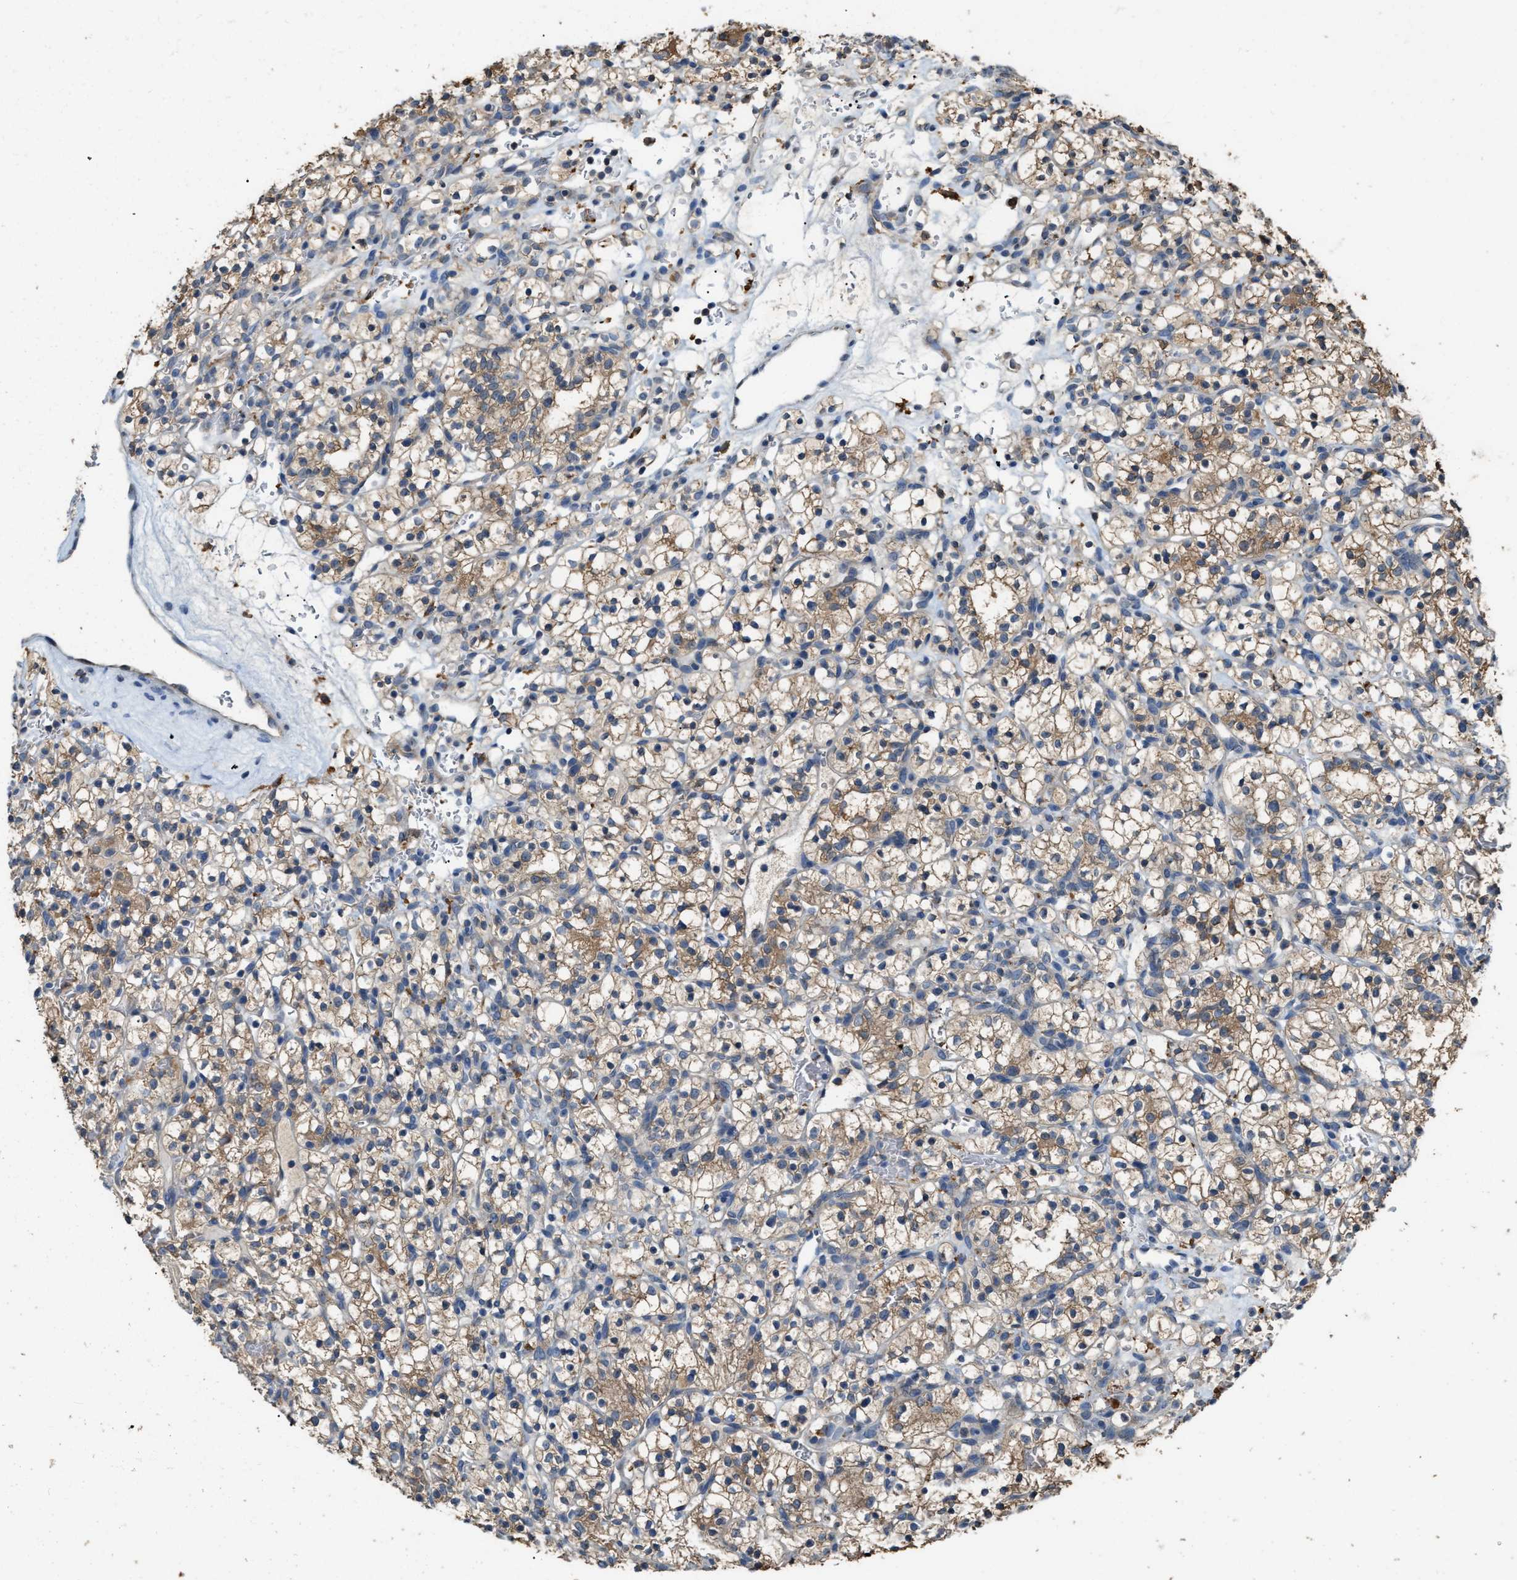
{"staining": {"intensity": "moderate", "quantity": ">75%", "location": "cytoplasmic/membranous"}, "tissue": "renal cancer", "cell_type": "Tumor cells", "image_type": "cancer", "snomed": [{"axis": "morphology", "description": "Adenocarcinoma, NOS"}, {"axis": "topography", "description": "Kidney"}], "caption": "Protein expression analysis of human adenocarcinoma (renal) reveals moderate cytoplasmic/membranous staining in about >75% of tumor cells. (Brightfield microscopy of DAB IHC at high magnification).", "gene": "GCN1", "patient": {"sex": "female", "age": 57}}